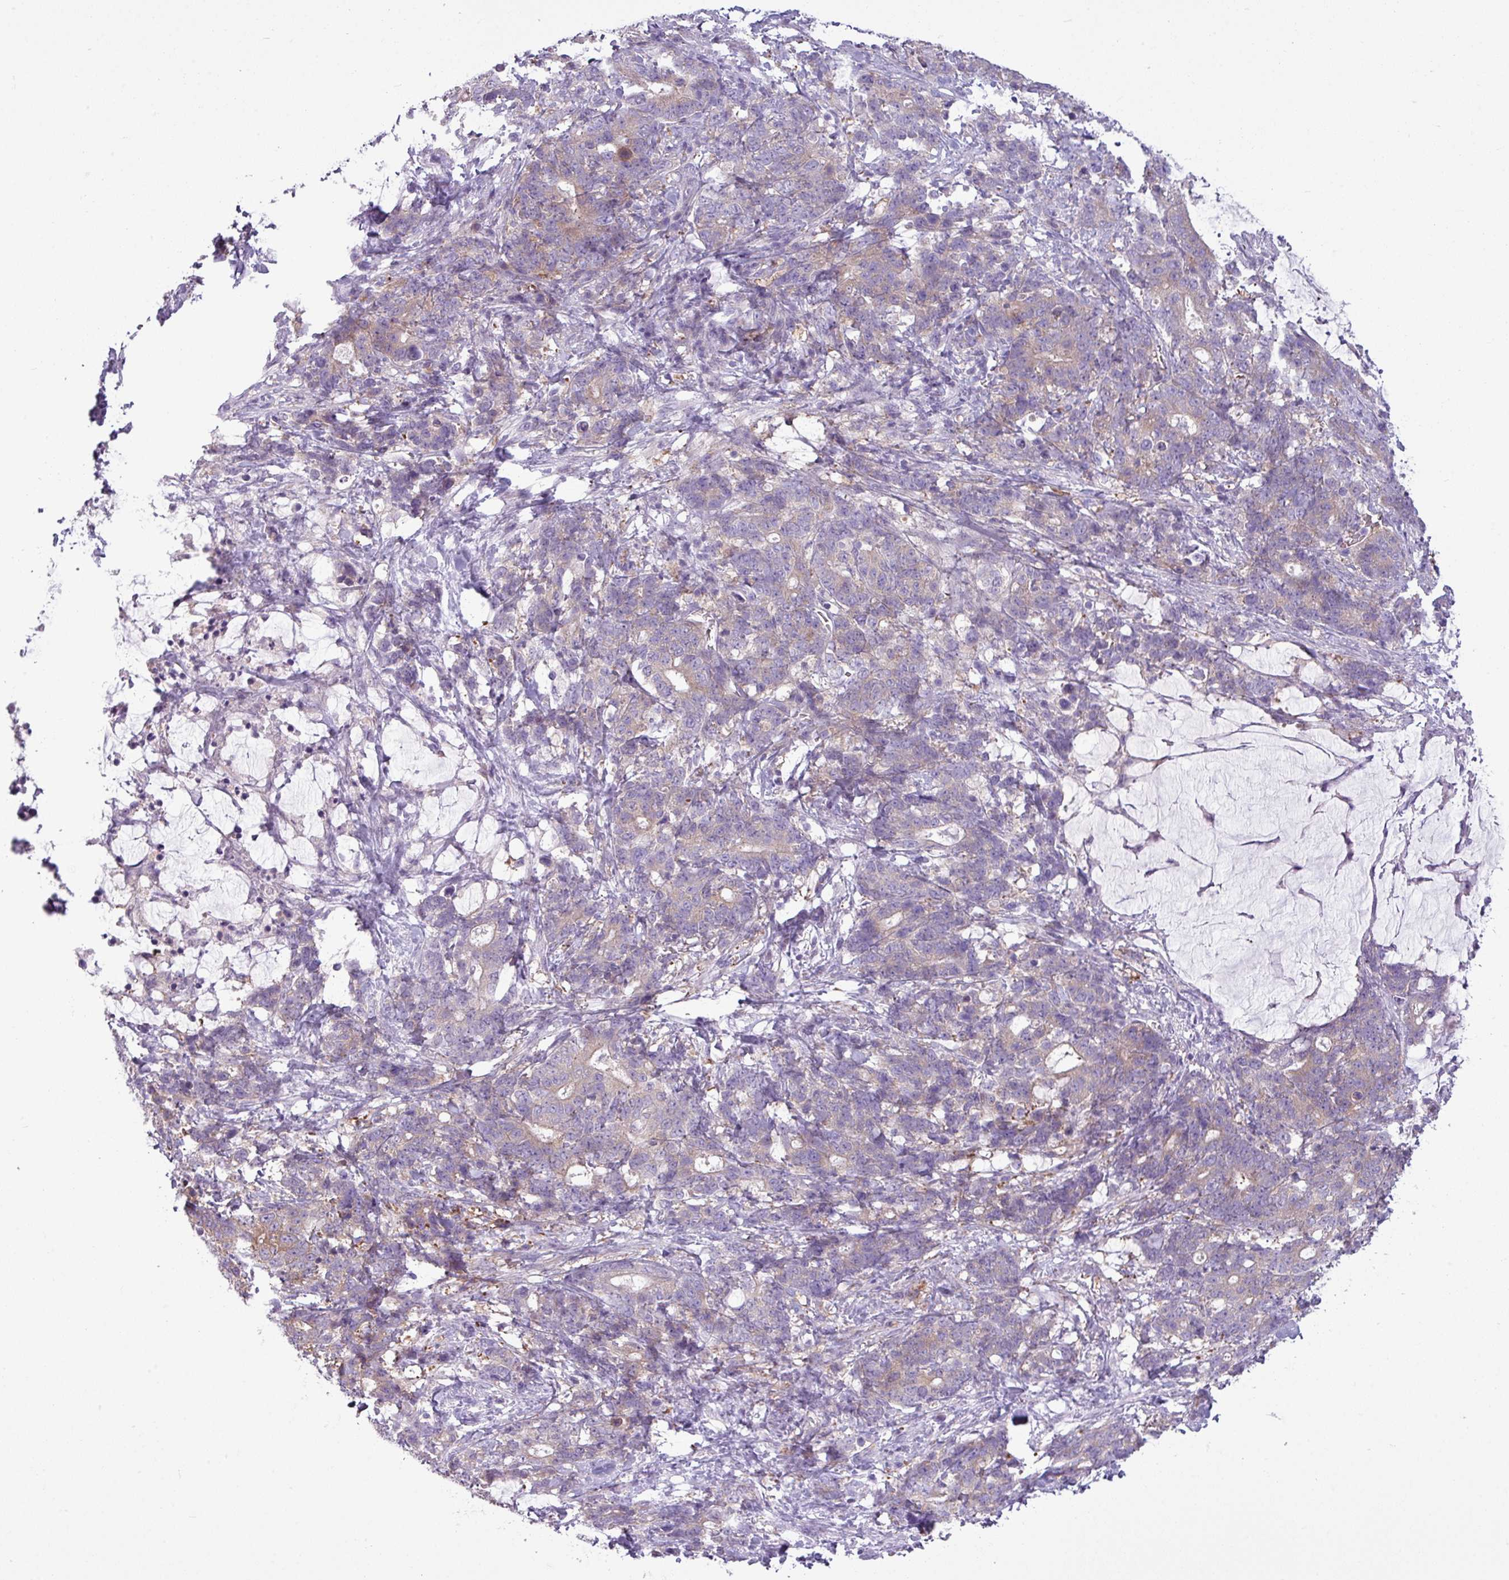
{"staining": {"intensity": "weak", "quantity": "25%-75%", "location": "cytoplasmic/membranous"}, "tissue": "stomach cancer", "cell_type": "Tumor cells", "image_type": "cancer", "snomed": [{"axis": "morphology", "description": "Normal tissue, NOS"}, {"axis": "morphology", "description": "Adenocarcinoma, NOS"}, {"axis": "topography", "description": "Stomach"}], "caption": "Weak cytoplasmic/membranous protein expression is identified in about 25%-75% of tumor cells in stomach cancer. Nuclei are stained in blue.", "gene": "CAMK2B", "patient": {"sex": "female", "age": 64}}